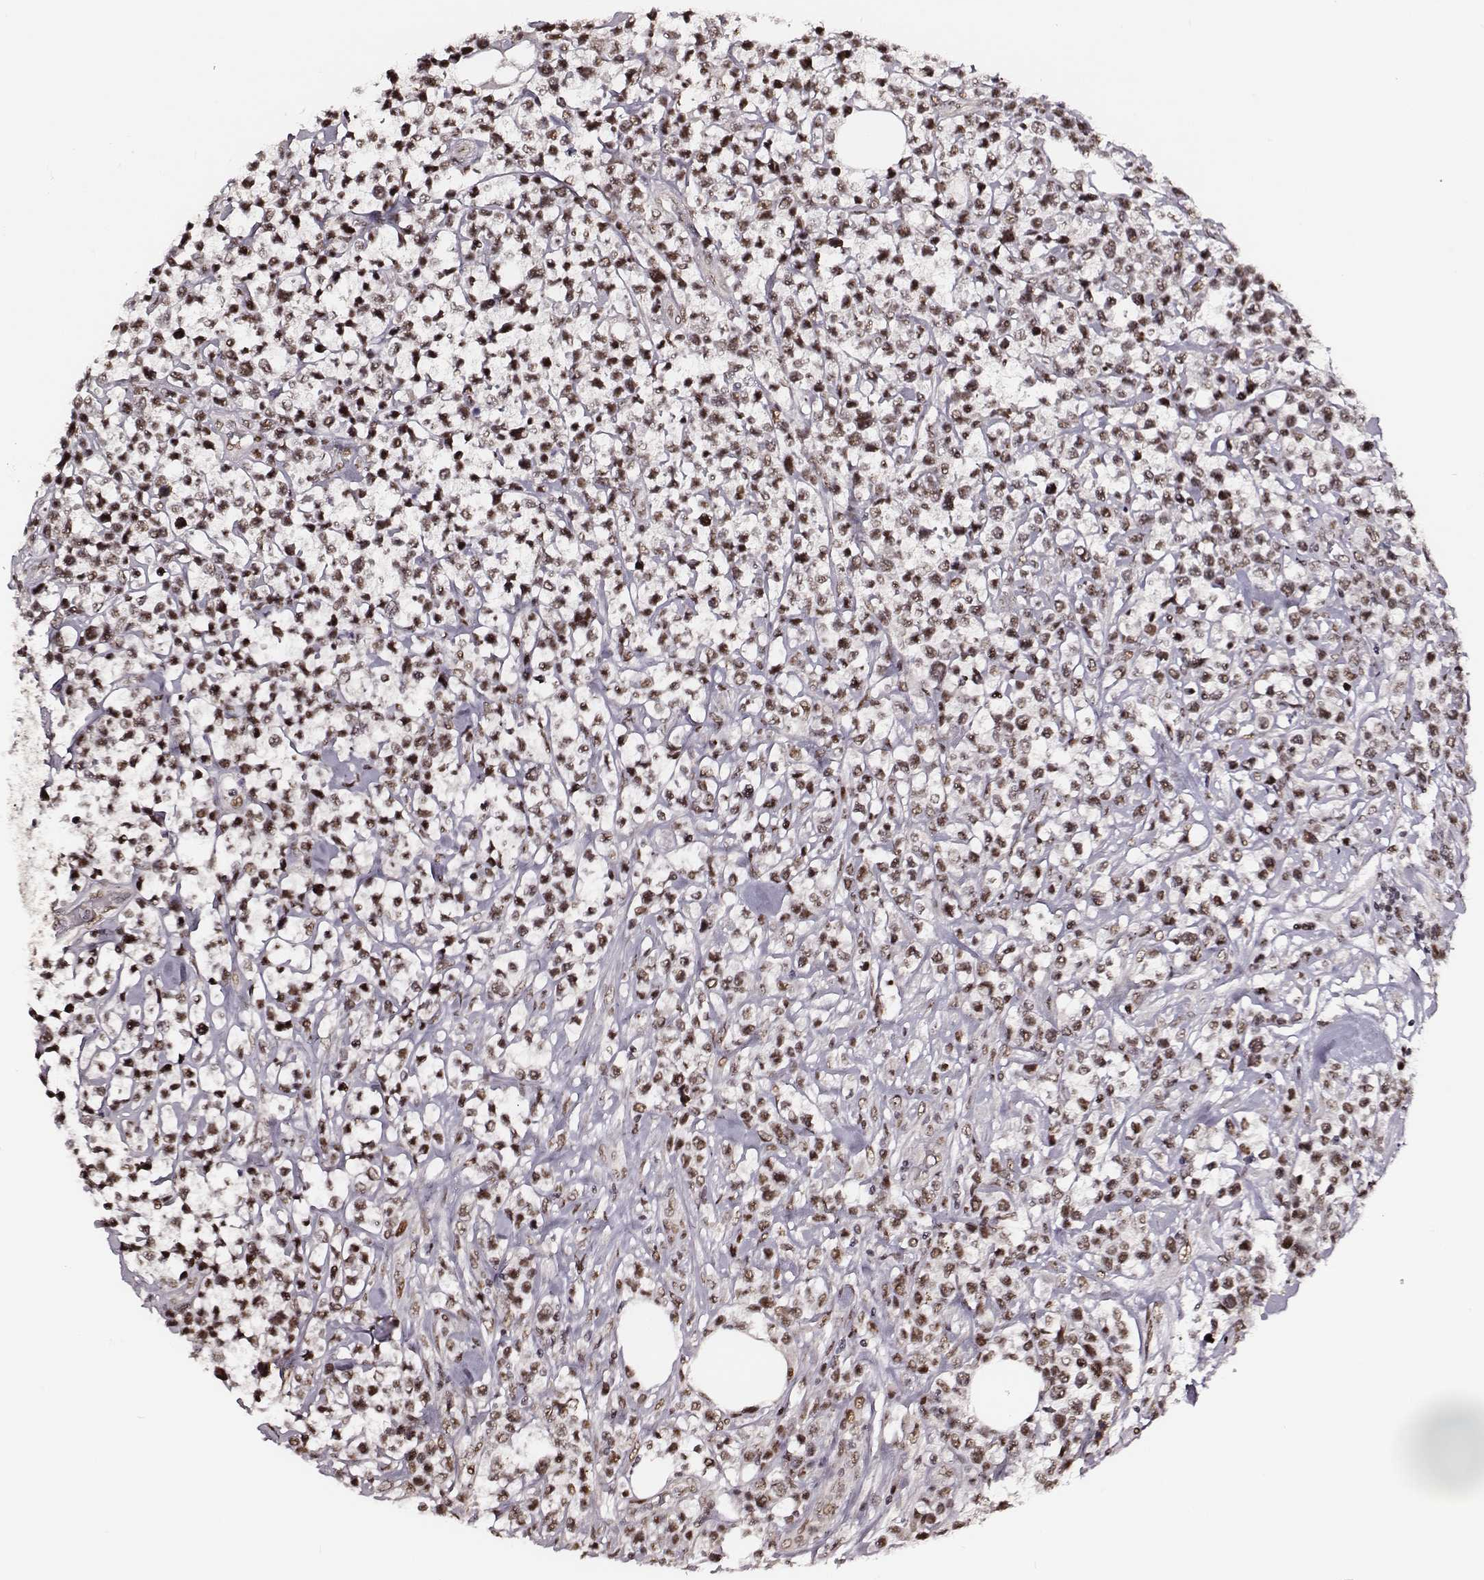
{"staining": {"intensity": "strong", "quantity": ">75%", "location": "nuclear"}, "tissue": "lymphoma", "cell_type": "Tumor cells", "image_type": "cancer", "snomed": [{"axis": "morphology", "description": "Malignant lymphoma, non-Hodgkin's type, High grade"}, {"axis": "topography", "description": "Soft tissue"}], "caption": "Immunohistochemistry (IHC) of human lymphoma exhibits high levels of strong nuclear expression in about >75% of tumor cells.", "gene": "PPARA", "patient": {"sex": "female", "age": 56}}